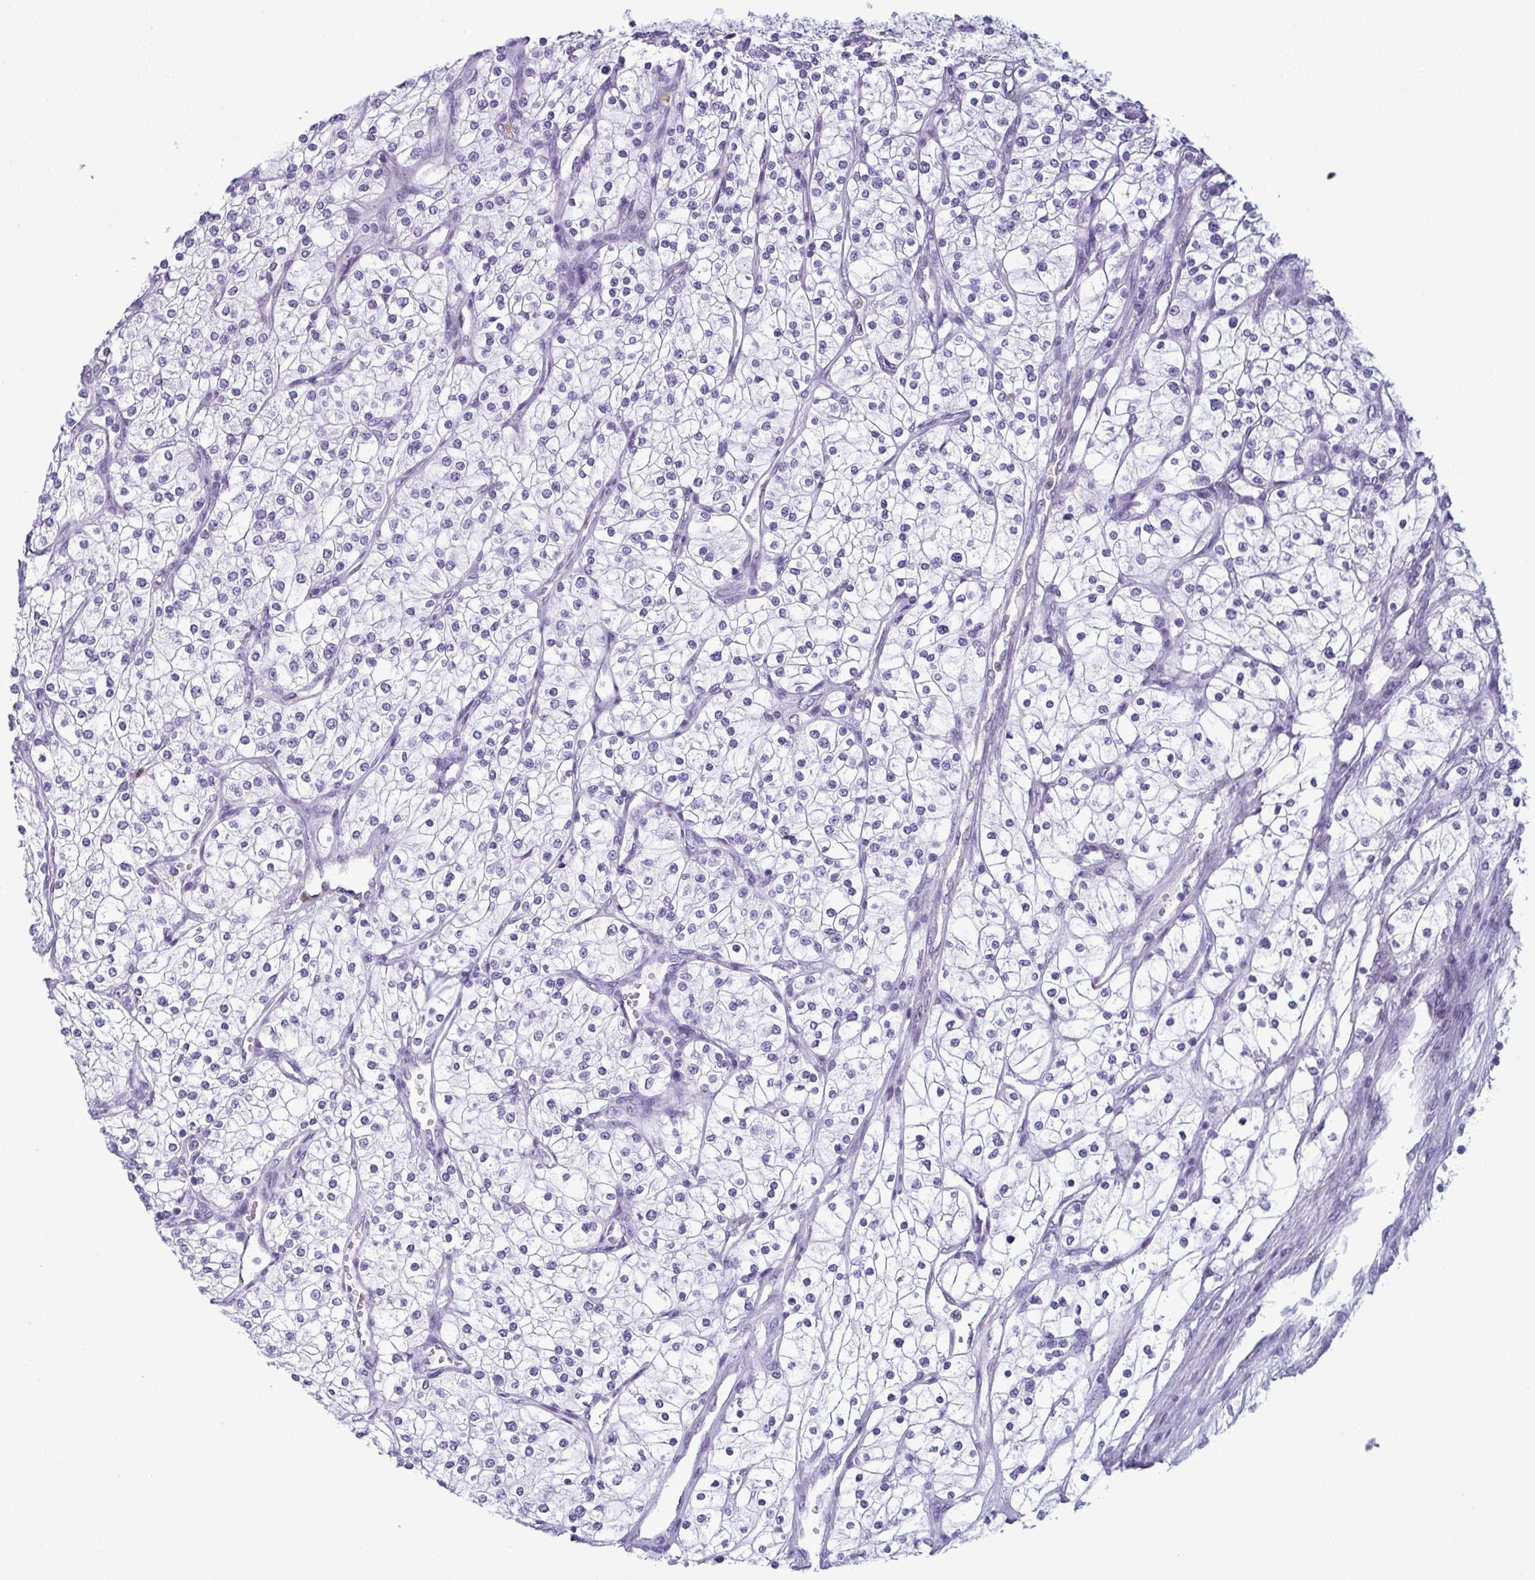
{"staining": {"intensity": "negative", "quantity": "none", "location": "none"}, "tissue": "renal cancer", "cell_type": "Tumor cells", "image_type": "cancer", "snomed": [{"axis": "morphology", "description": "Adenocarcinoma, NOS"}, {"axis": "topography", "description": "Kidney"}], "caption": "Immunohistochemistry (IHC) photomicrograph of neoplastic tissue: renal adenocarcinoma stained with DAB shows no significant protein staining in tumor cells. (Immunohistochemistry (IHC), brightfield microscopy, high magnification).", "gene": "CDA", "patient": {"sex": "male", "age": 80}}